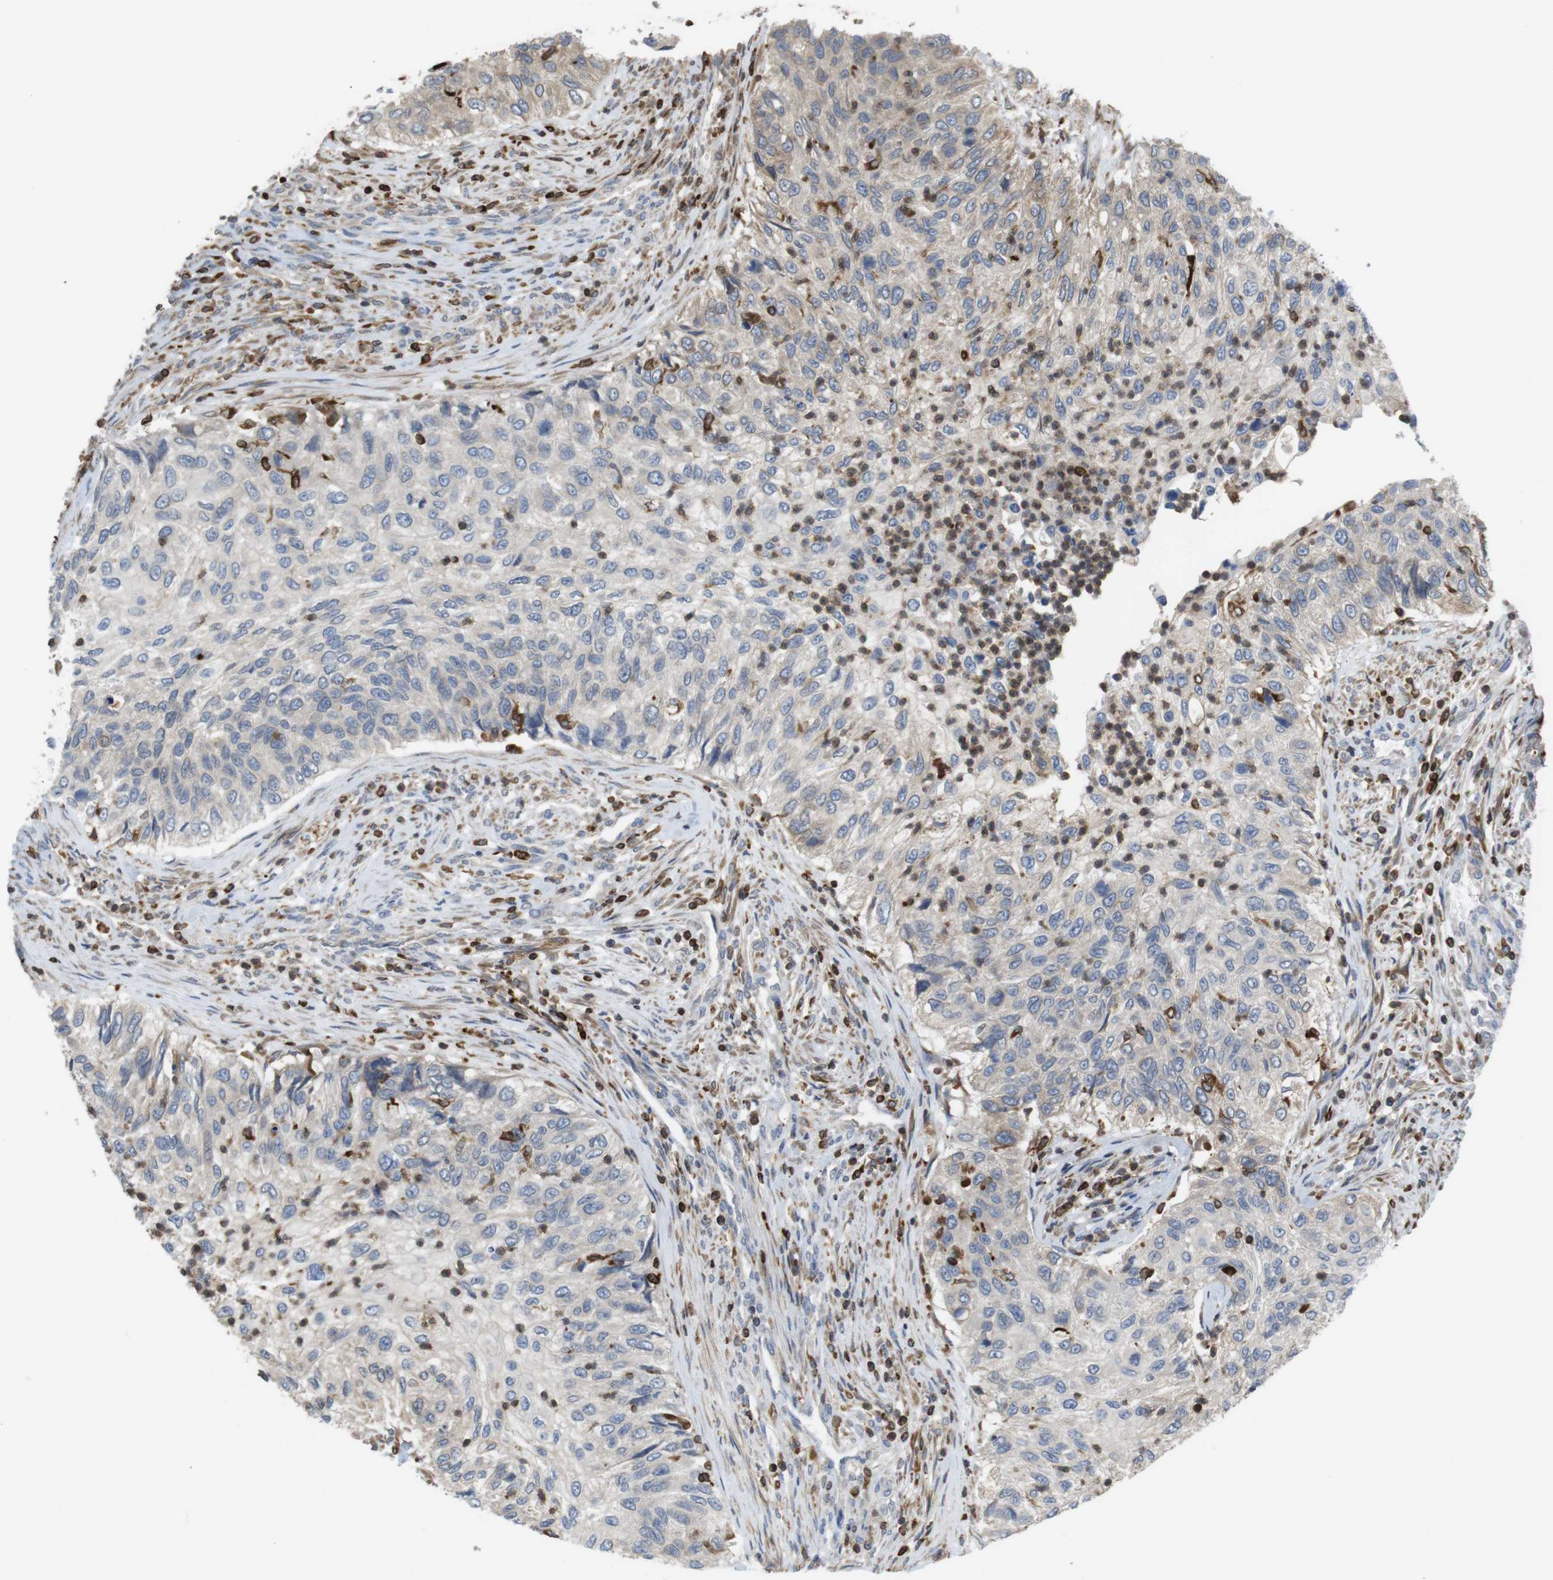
{"staining": {"intensity": "weak", "quantity": "<25%", "location": "cytoplasmic/membranous"}, "tissue": "urothelial cancer", "cell_type": "Tumor cells", "image_type": "cancer", "snomed": [{"axis": "morphology", "description": "Urothelial carcinoma, High grade"}, {"axis": "topography", "description": "Urinary bladder"}], "caption": "This is an immunohistochemistry histopathology image of human high-grade urothelial carcinoma. There is no expression in tumor cells.", "gene": "ARL6IP5", "patient": {"sex": "female", "age": 60}}